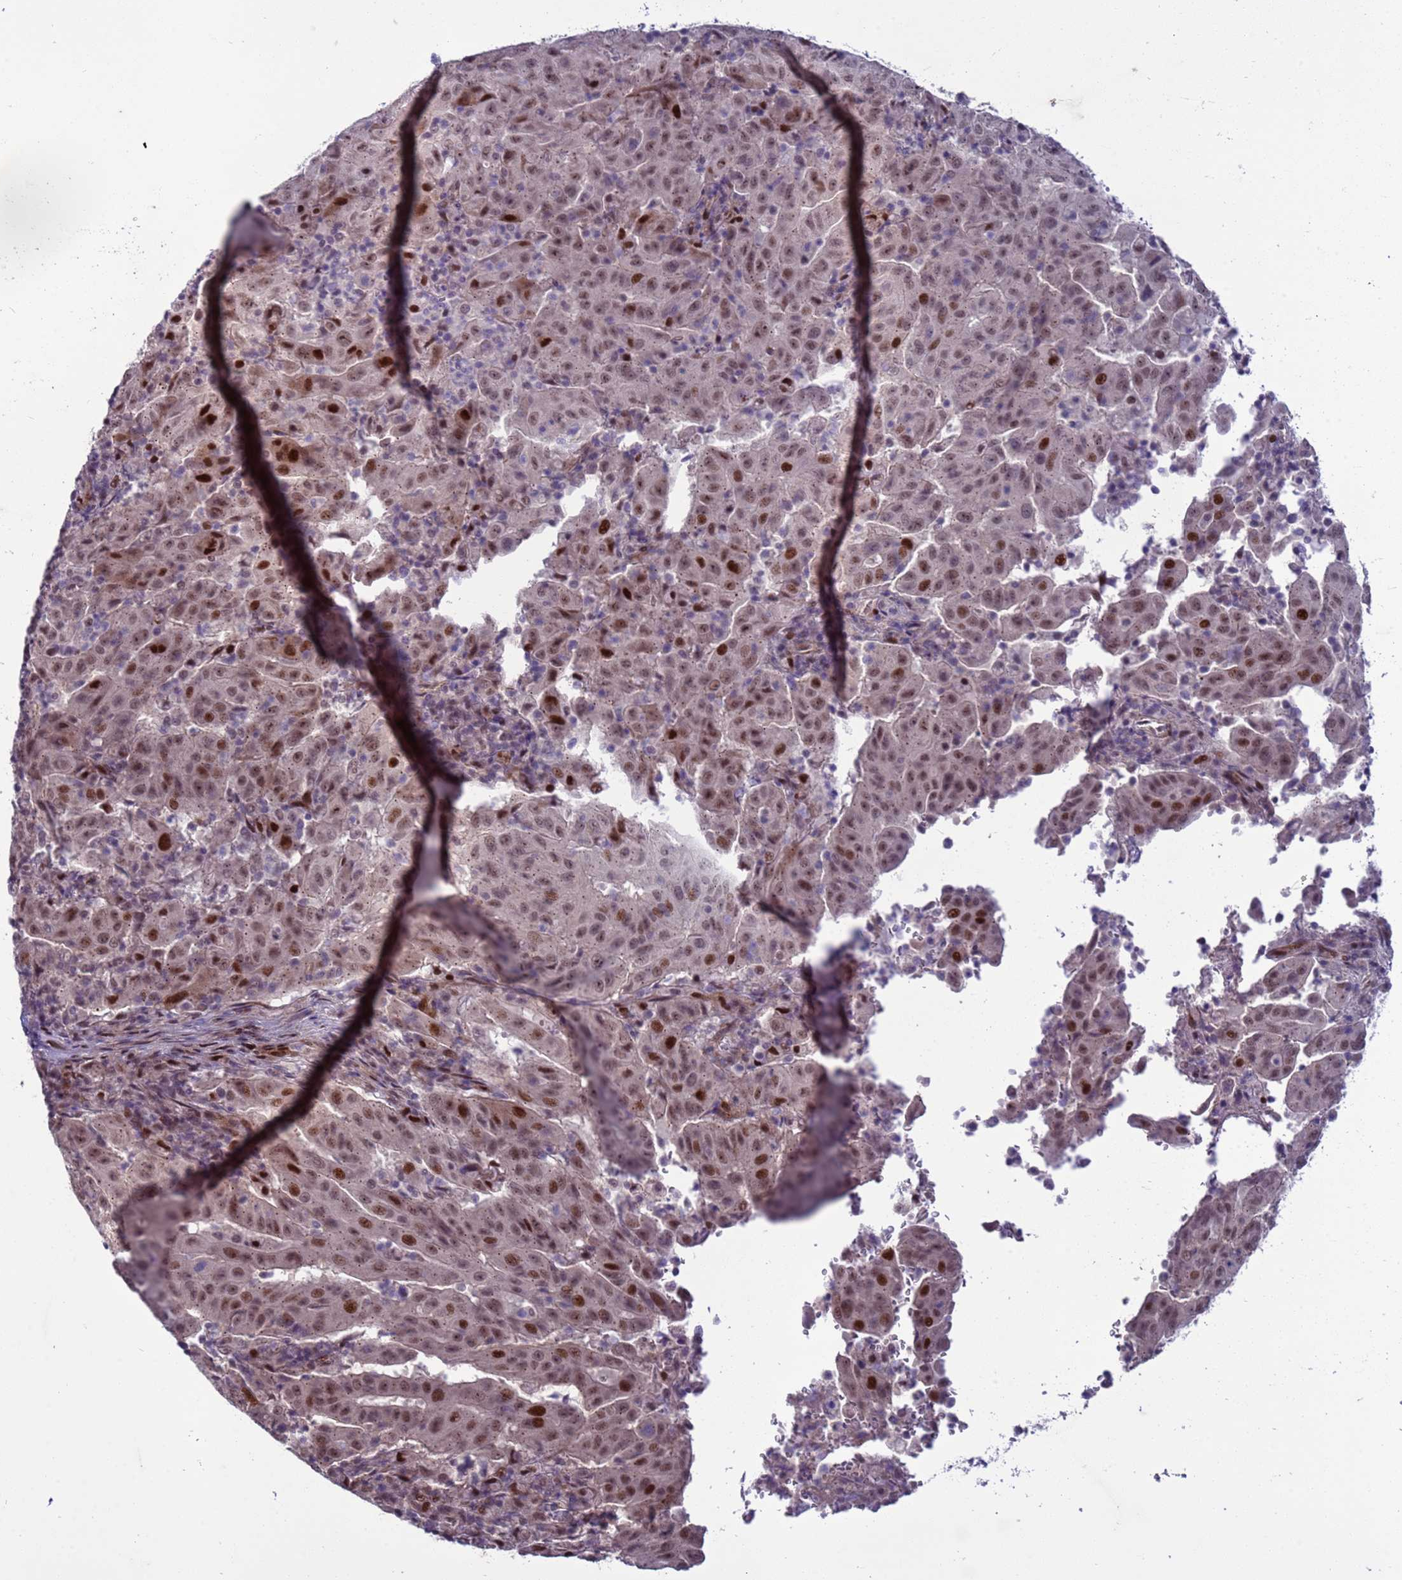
{"staining": {"intensity": "moderate", "quantity": ">75%", "location": "nuclear"}, "tissue": "pancreatic cancer", "cell_type": "Tumor cells", "image_type": "cancer", "snomed": [{"axis": "morphology", "description": "Adenocarcinoma, NOS"}, {"axis": "topography", "description": "Pancreas"}], "caption": "Adenocarcinoma (pancreatic) stained for a protein exhibits moderate nuclear positivity in tumor cells.", "gene": "SHC3", "patient": {"sex": "male", "age": 63}}